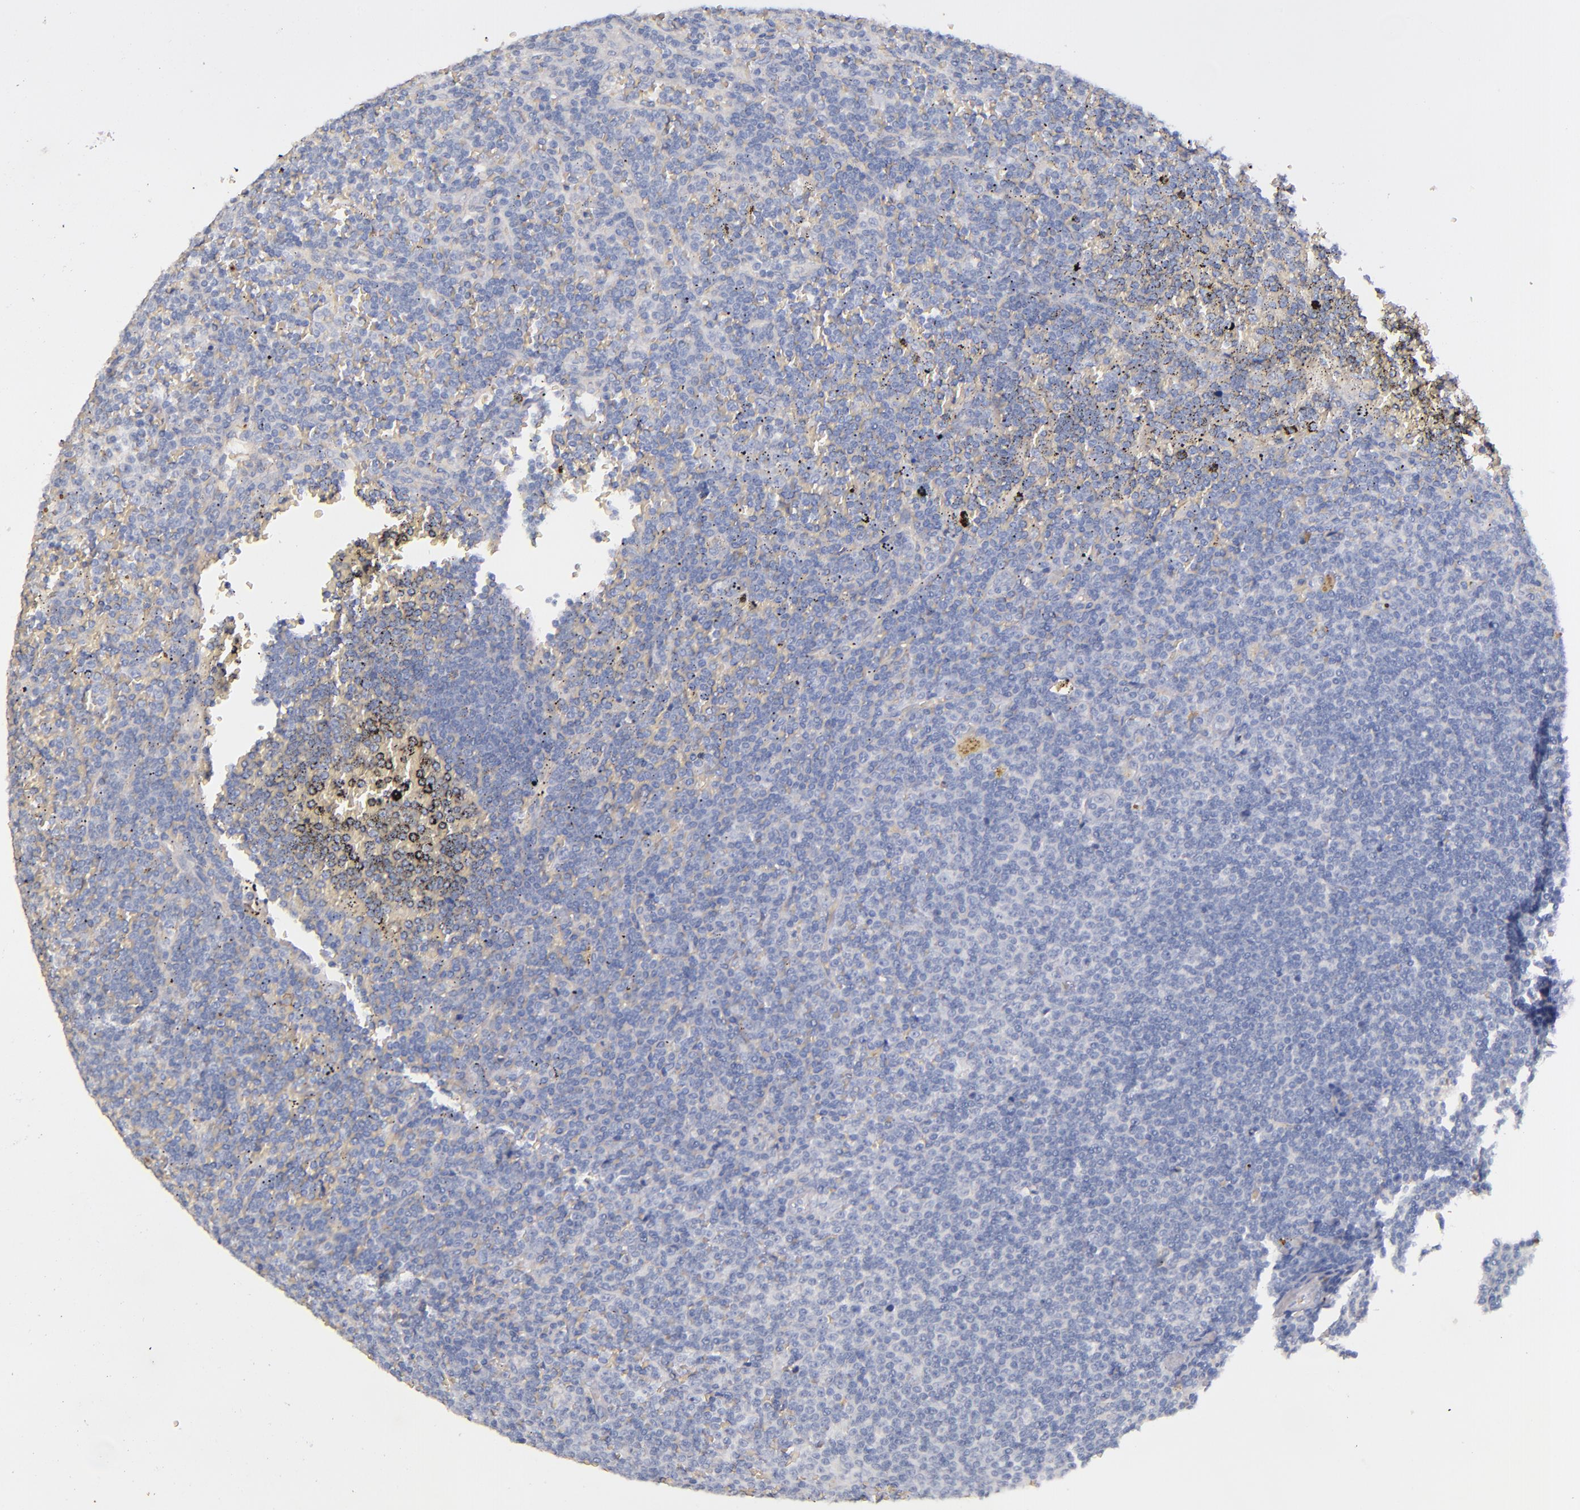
{"staining": {"intensity": "negative", "quantity": "none", "location": "none"}, "tissue": "lymphoma", "cell_type": "Tumor cells", "image_type": "cancer", "snomed": [{"axis": "morphology", "description": "Malignant lymphoma, non-Hodgkin's type, Low grade"}, {"axis": "topography", "description": "Spleen"}], "caption": "Lymphoma was stained to show a protein in brown. There is no significant expression in tumor cells.", "gene": "KNG1", "patient": {"sex": "male", "age": 80}}